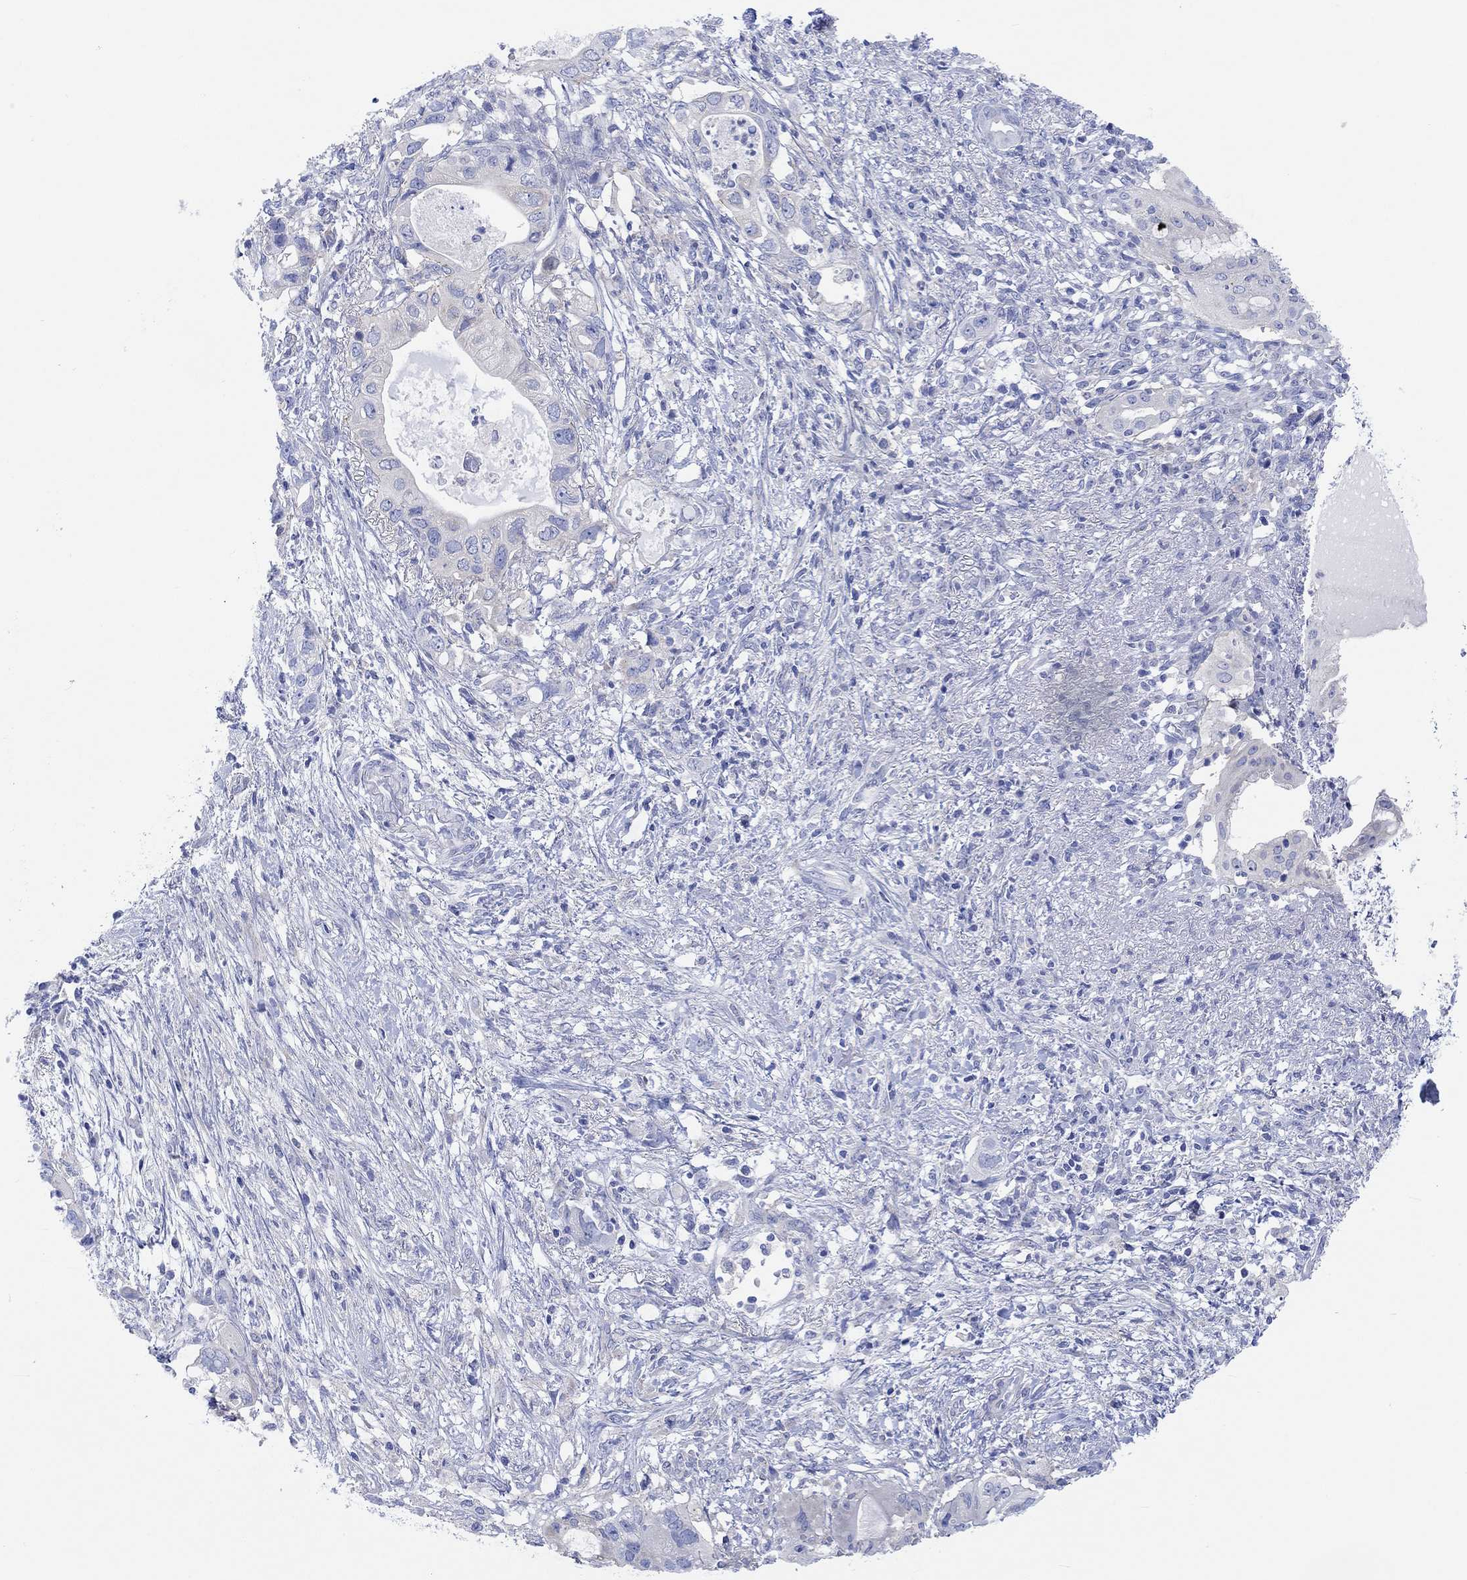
{"staining": {"intensity": "negative", "quantity": "none", "location": "none"}, "tissue": "pancreatic cancer", "cell_type": "Tumor cells", "image_type": "cancer", "snomed": [{"axis": "morphology", "description": "Adenocarcinoma, NOS"}, {"axis": "topography", "description": "Pancreas"}], "caption": "A photomicrograph of pancreatic cancer stained for a protein demonstrates no brown staining in tumor cells.", "gene": "REEP6", "patient": {"sex": "female", "age": 72}}